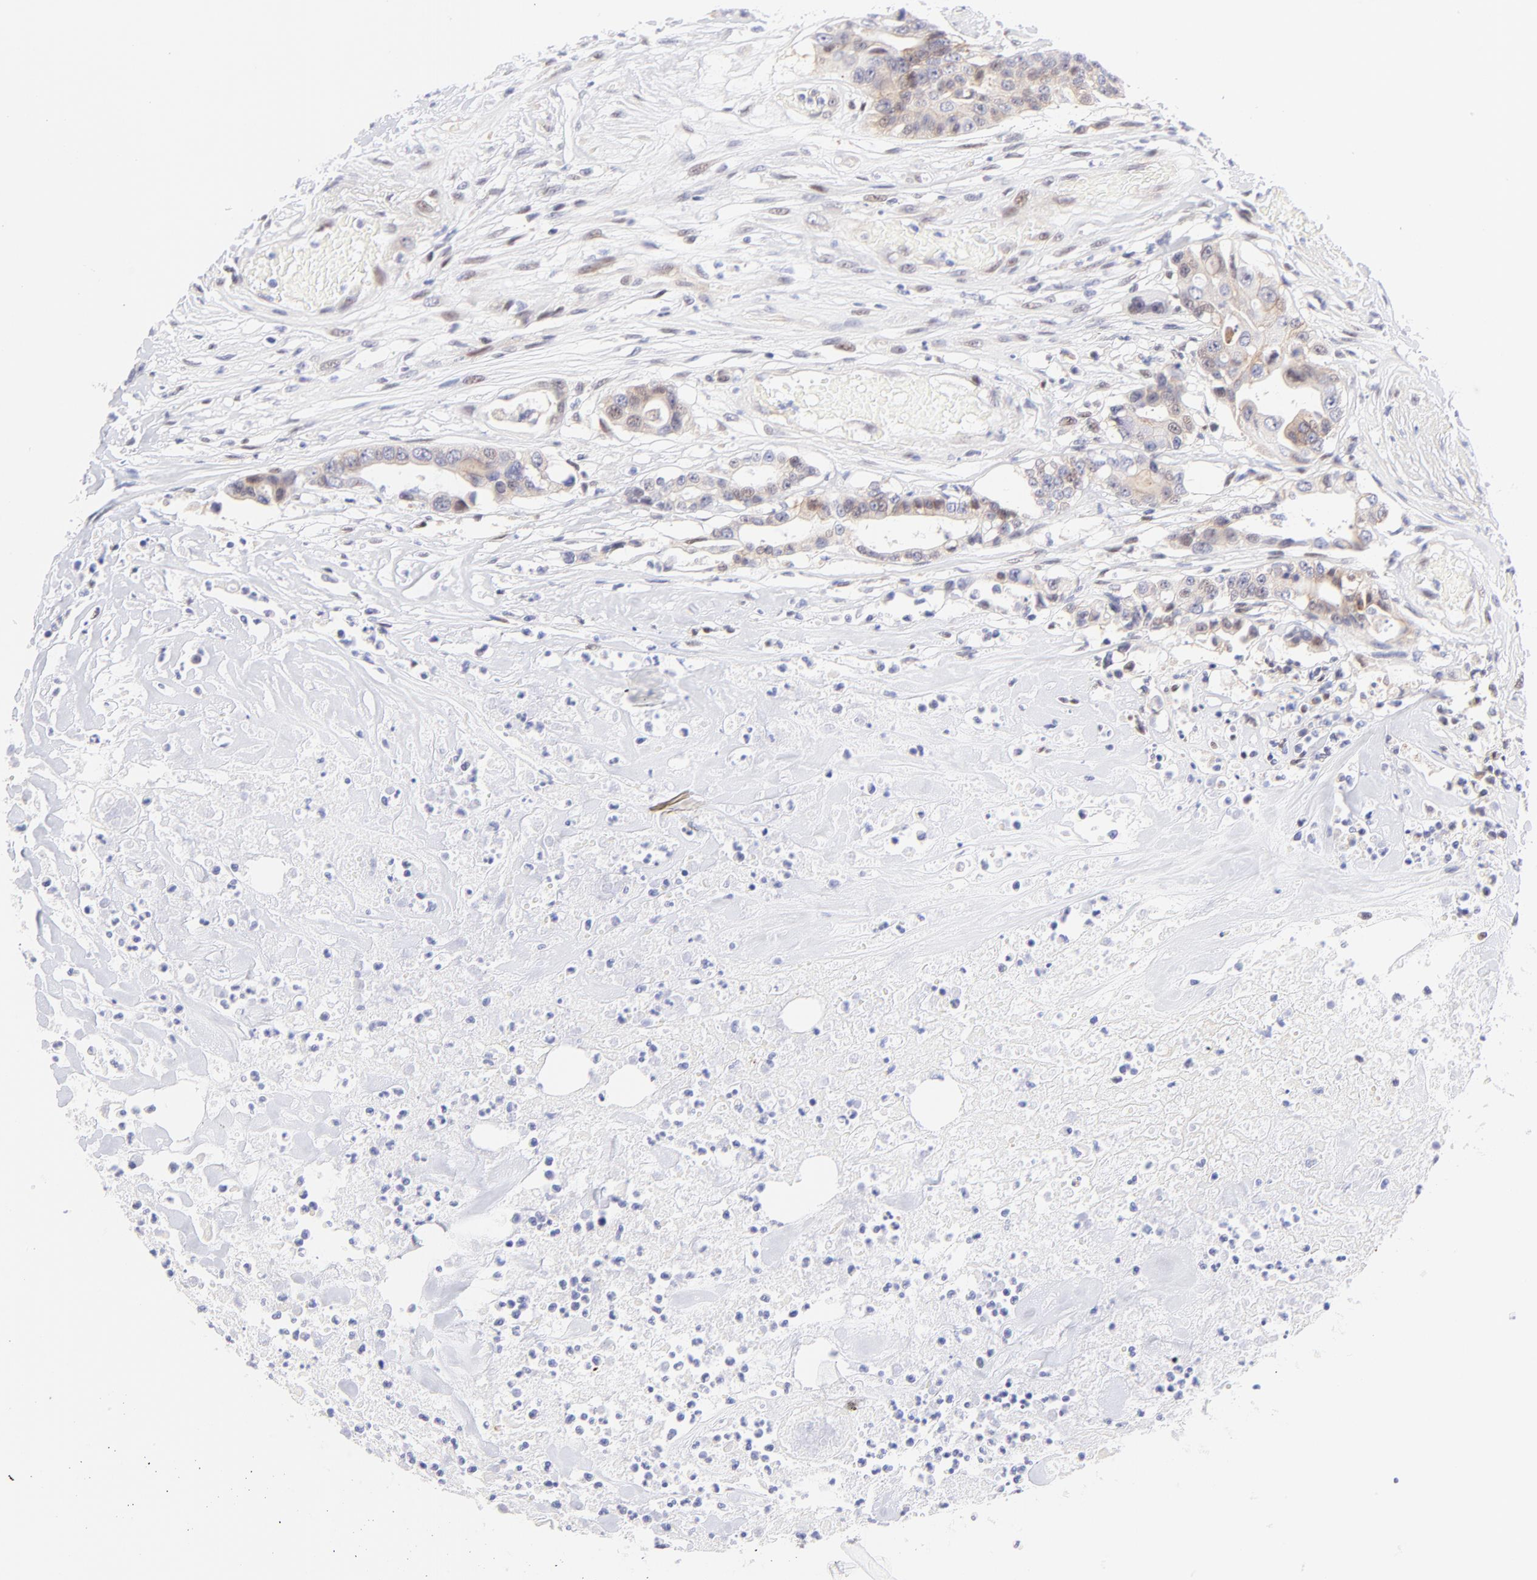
{"staining": {"intensity": "weak", "quantity": "<25%", "location": "cytoplasmic/membranous,nuclear"}, "tissue": "colorectal cancer", "cell_type": "Tumor cells", "image_type": "cancer", "snomed": [{"axis": "morphology", "description": "Adenocarcinoma, NOS"}, {"axis": "topography", "description": "Colon"}], "caption": "Micrograph shows no protein positivity in tumor cells of adenocarcinoma (colorectal) tissue.", "gene": "PBDC1", "patient": {"sex": "female", "age": 70}}